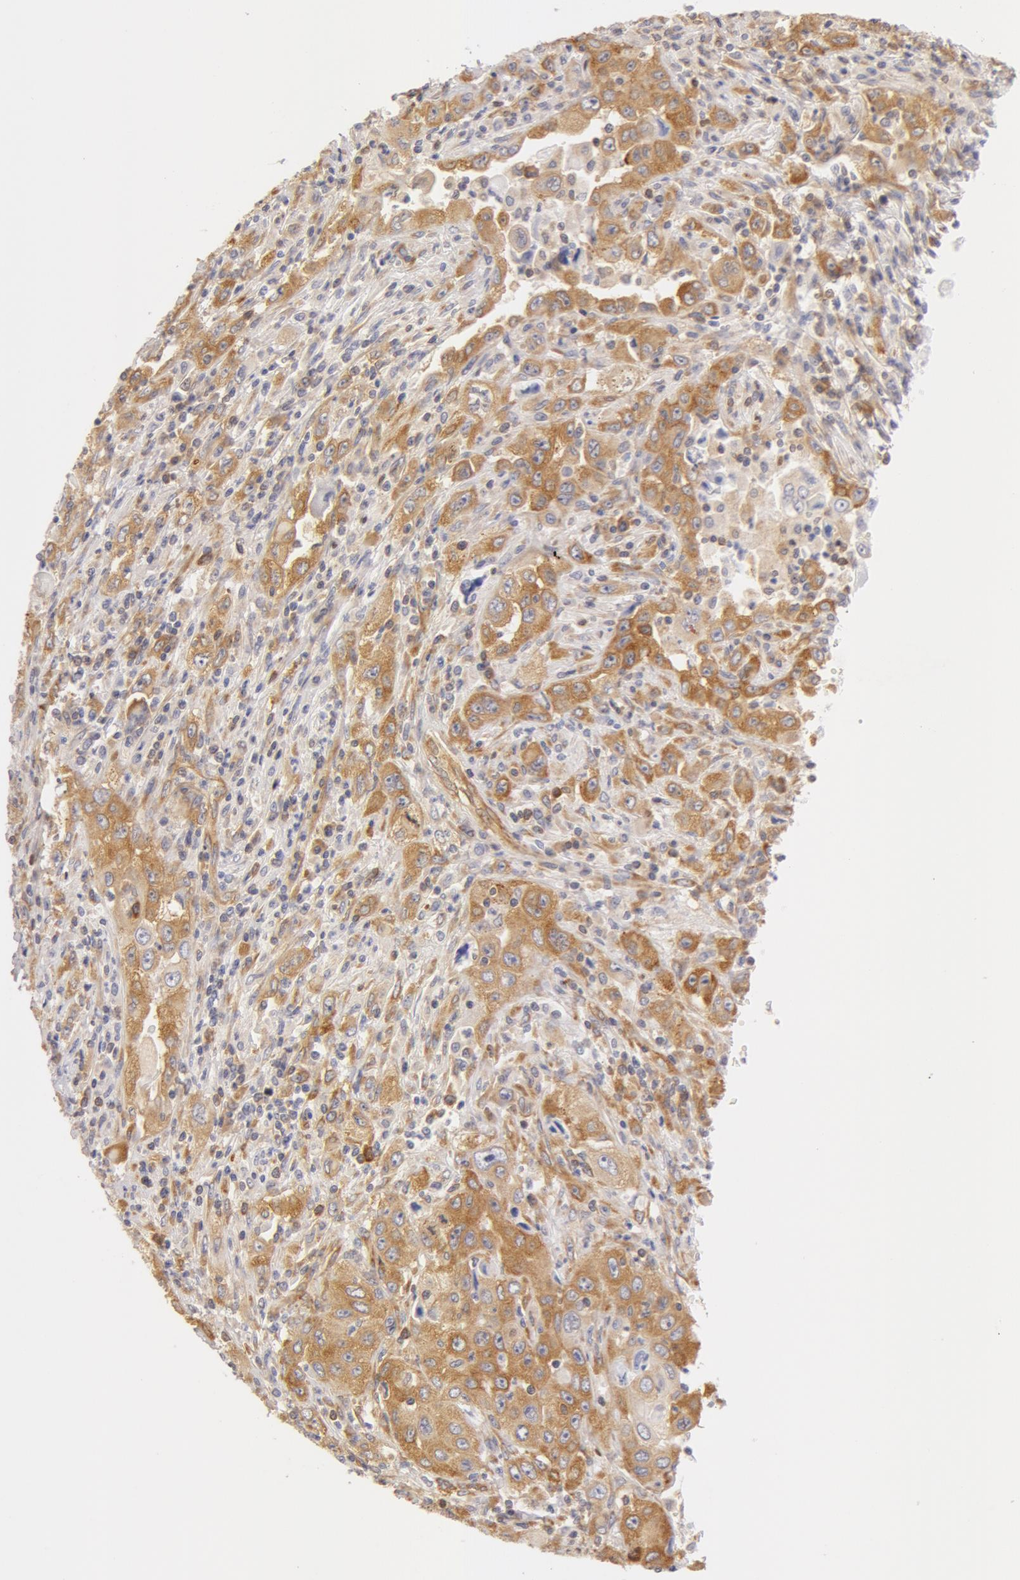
{"staining": {"intensity": "weak", "quantity": "25%-75%", "location": "cytoplasmic/membranous"}, "tissue": "pancreatic cancer", "cell_type": "Tumor cells", "image_type": "cancer", "snomed": [{"axis": "morphology", "description": "Adenocarcinoma, NOS"}, {"axis": "topography", "description": "Pancreas"}], "caption": "Tumor cells reveal low levels of weak cytoplasmic/membranous expression in about 25%-75% of cells in human pancreatic cancer.", "gene": "DDX3Y", "patient": {"sex": "male", "age": 70}}